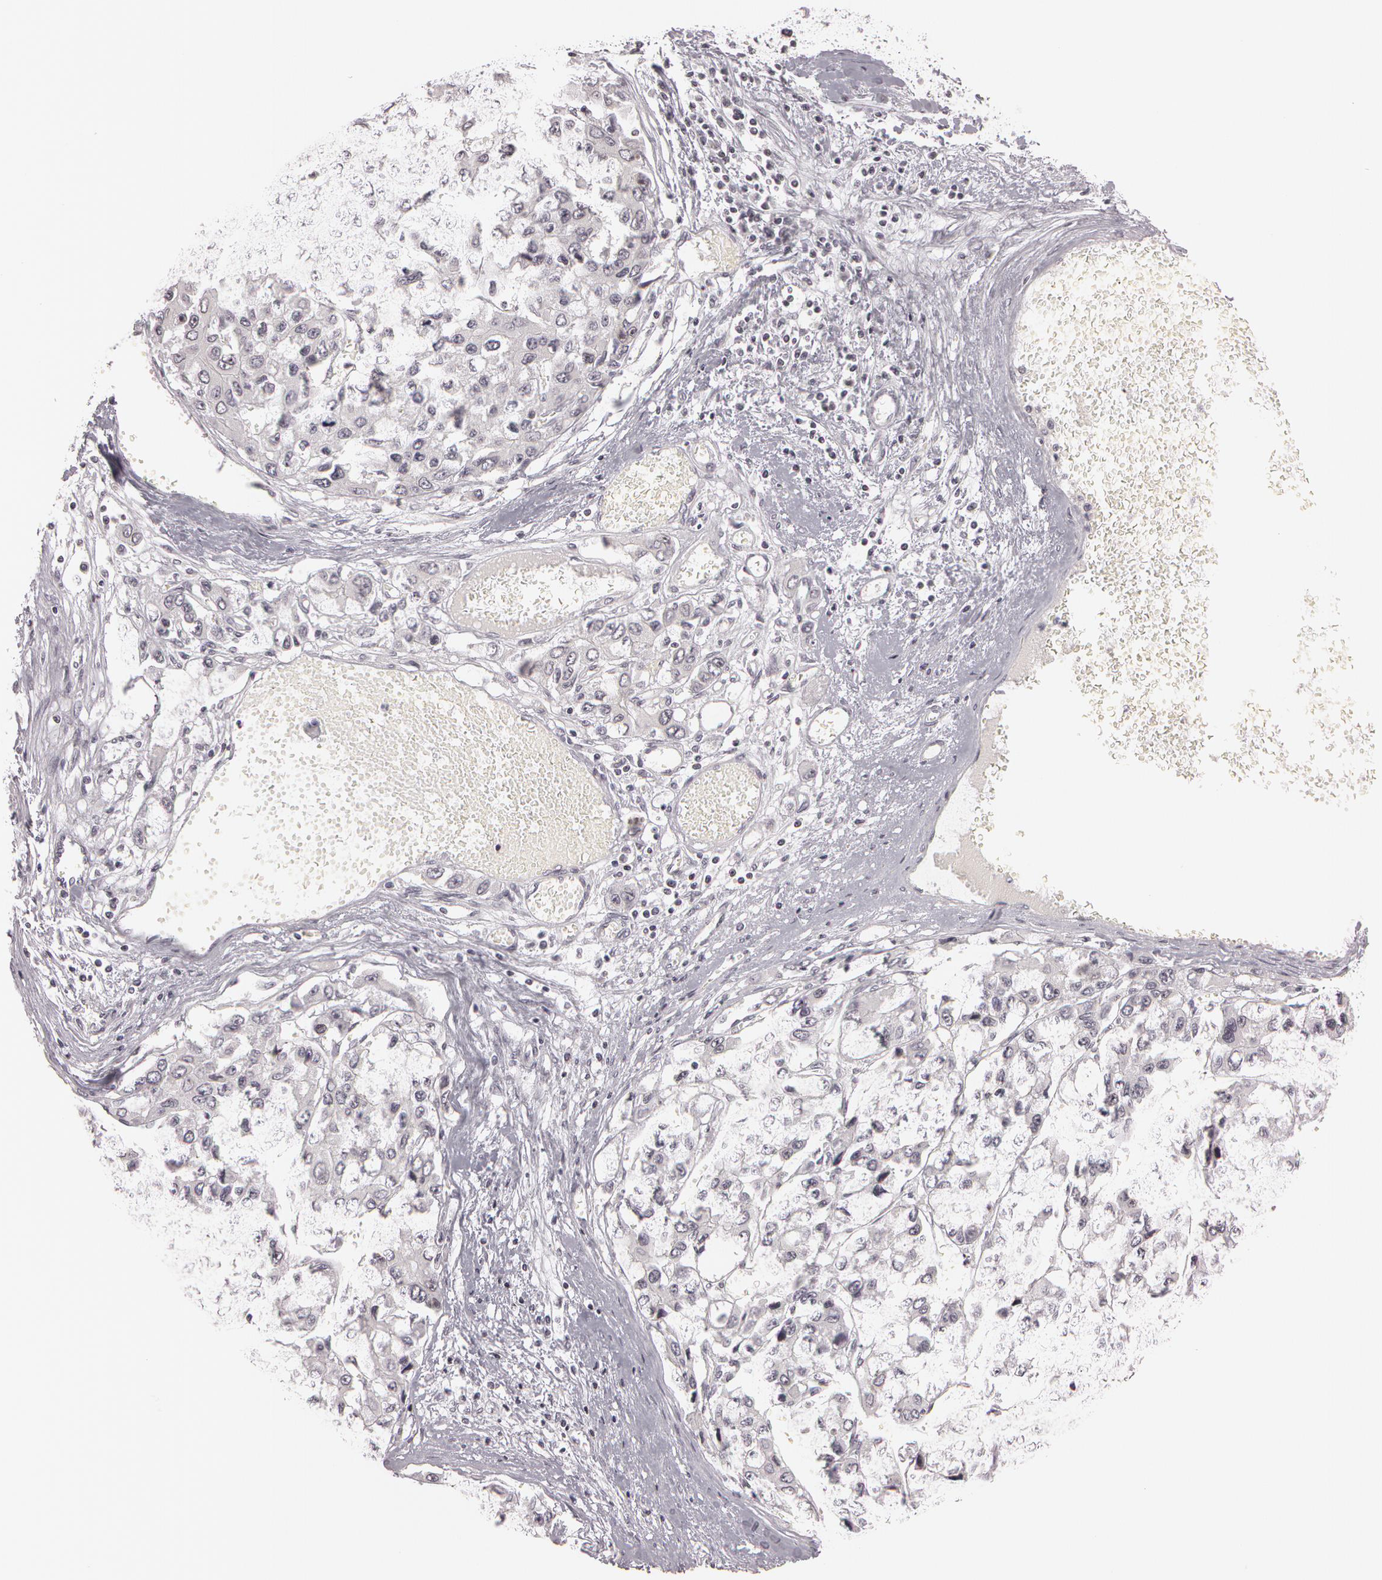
{"staining": {"intensity": "moderate", "quantity": "<25%", "location": "nuclear"}, "tissue": "liver cancer", "cell_type": "Tumor cells", "image_type": "cancer", "snomed": [{"axis": "morphology", "description": "Carcinoma, Hepatocellular, NOS"}, {"axis": "topography", "description": "Liver"}], "caption": "Hepatocellular carcinoma (liver) was stained to show a protein in brown. There is low levels of moderate nuclear positivity in about <25% of tumor cells.", "gene": "FBL", "patient": {"sex": "female", "age": 66}}